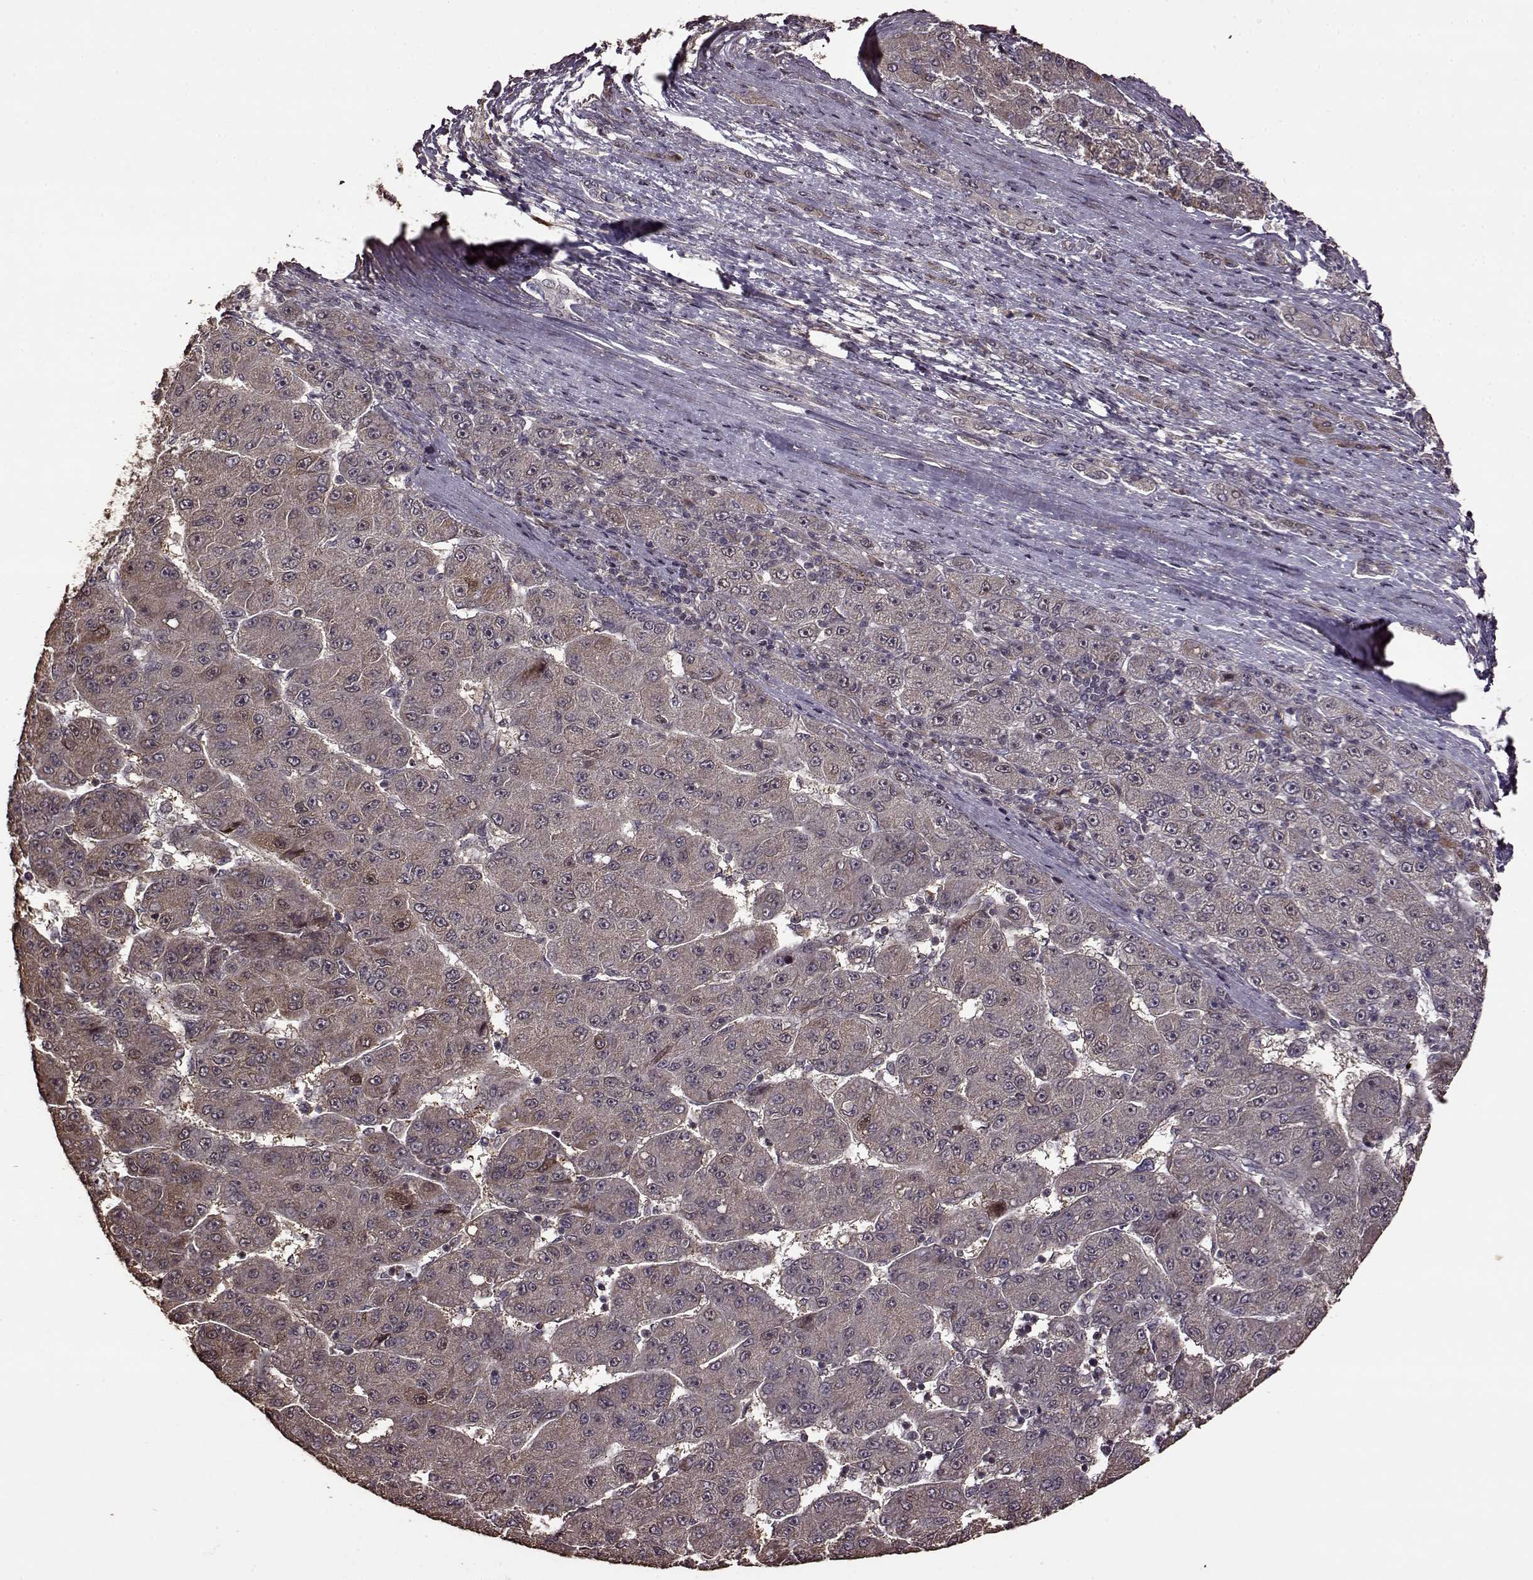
{"staining": {"intensity": "negative", "quantity": "none", "location": "none"}, "tissue": "liver cancer", "cell_type": "Tumor cells", "image_type": "cancer", "snomed": [{"axis": "morphology", "description": "Carcinoma, Hepatocellular, NOS"}, {"axis": "topography", "description": "Liver"}], "caption": "Immunohistochemistry photomicrograph of liver cancer (hepatocellular carcinoma) stained for a protein (brown), which reveals no expression in tumor cells.", "gene": "FBXW11", "patient": {"sex": "male", "age": 67}}